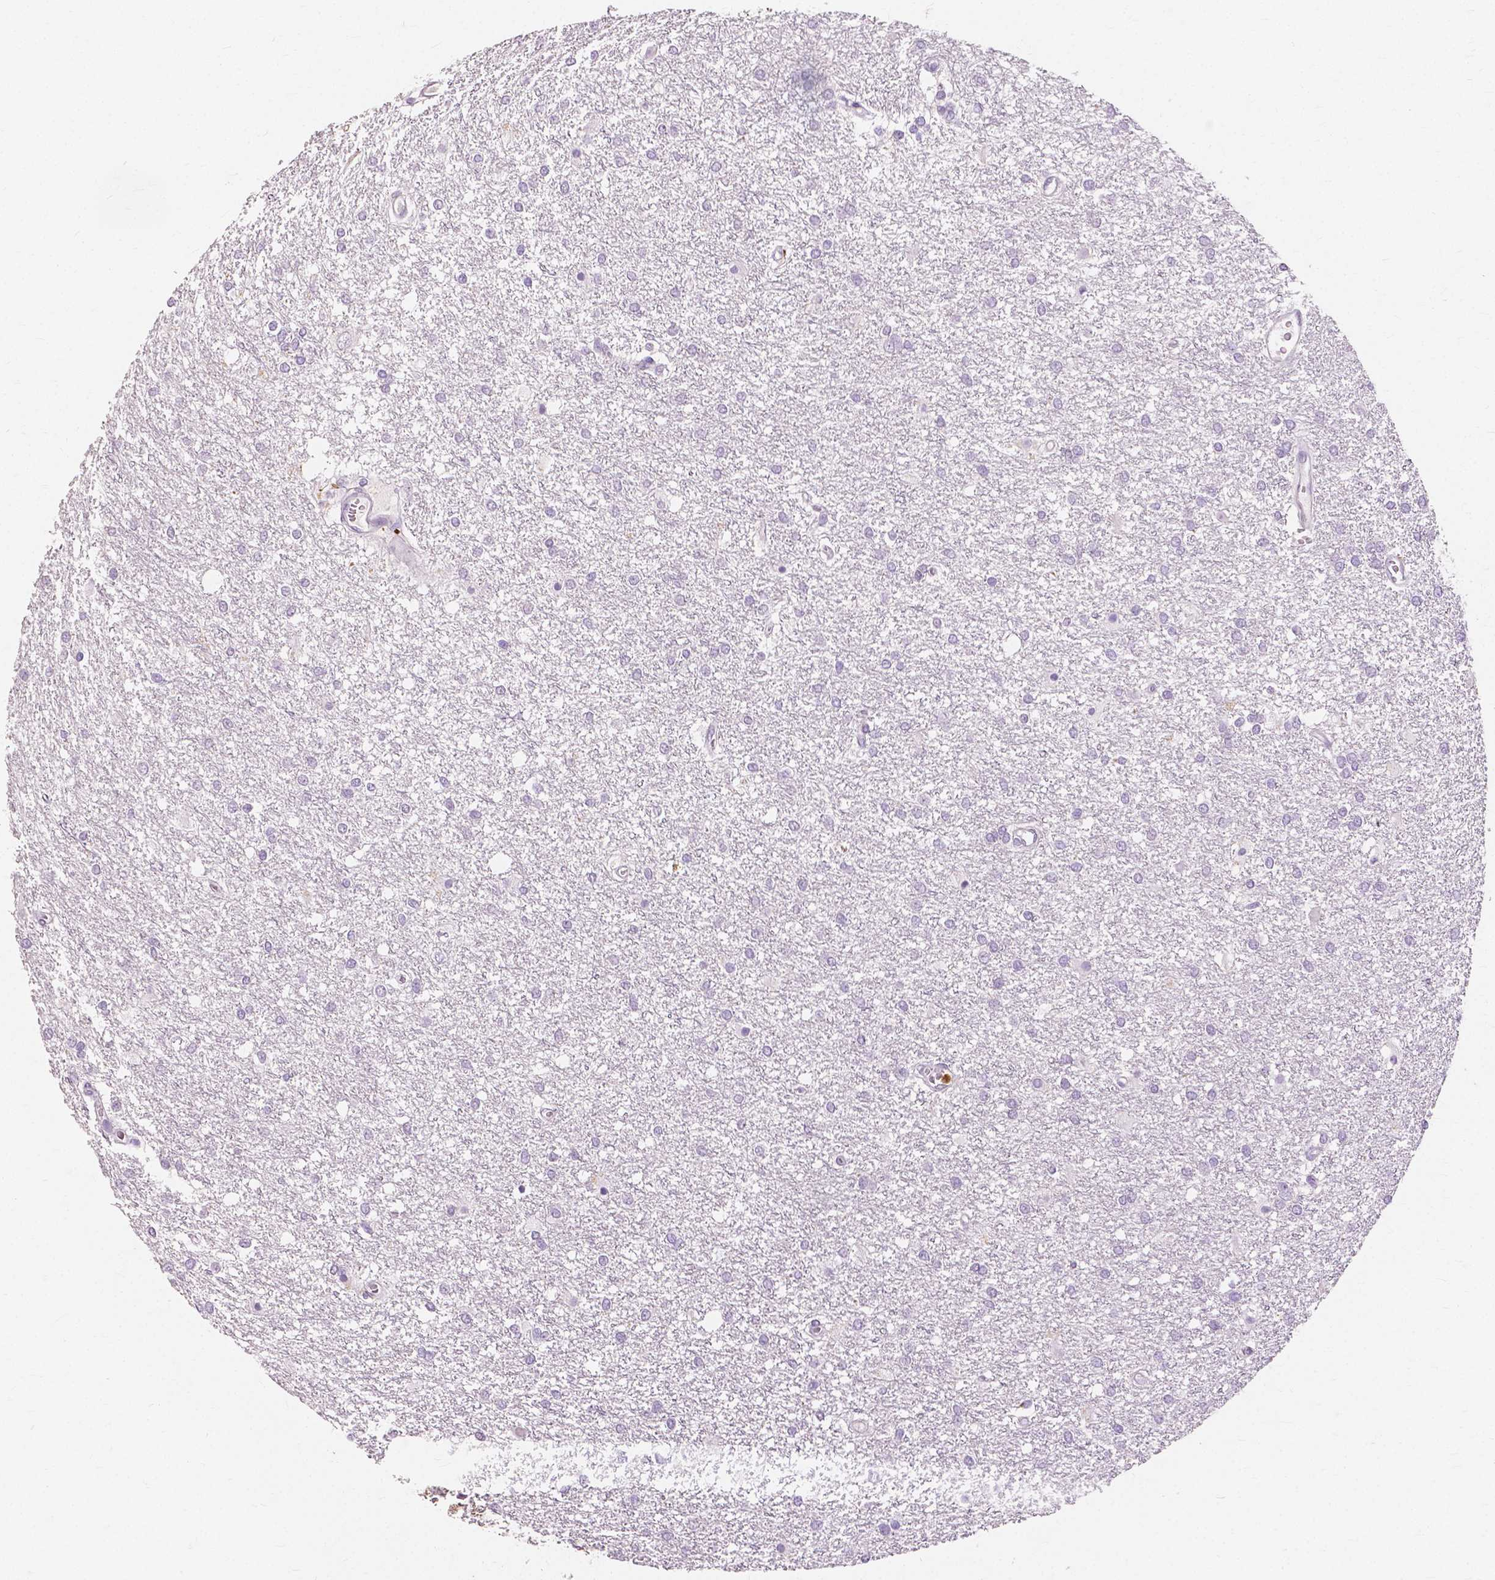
{"staining": {"intensity": "negative", "quantity": "none", "location": "none"}, "tissue": "glioma", "cell_type": "Tumor cells", "image_type": "cancer", "snomed": [{"axis": "morphology", "description": "Glioma, malignant, High grade"}, {"axis": "topography", "description": "Brain"}], "caption": "Tumor cells show no significant staining in glioma. Nuclei are stained in blue.", "gene": "CXCR2", "patient": {"sex": "female", "age": 61}}